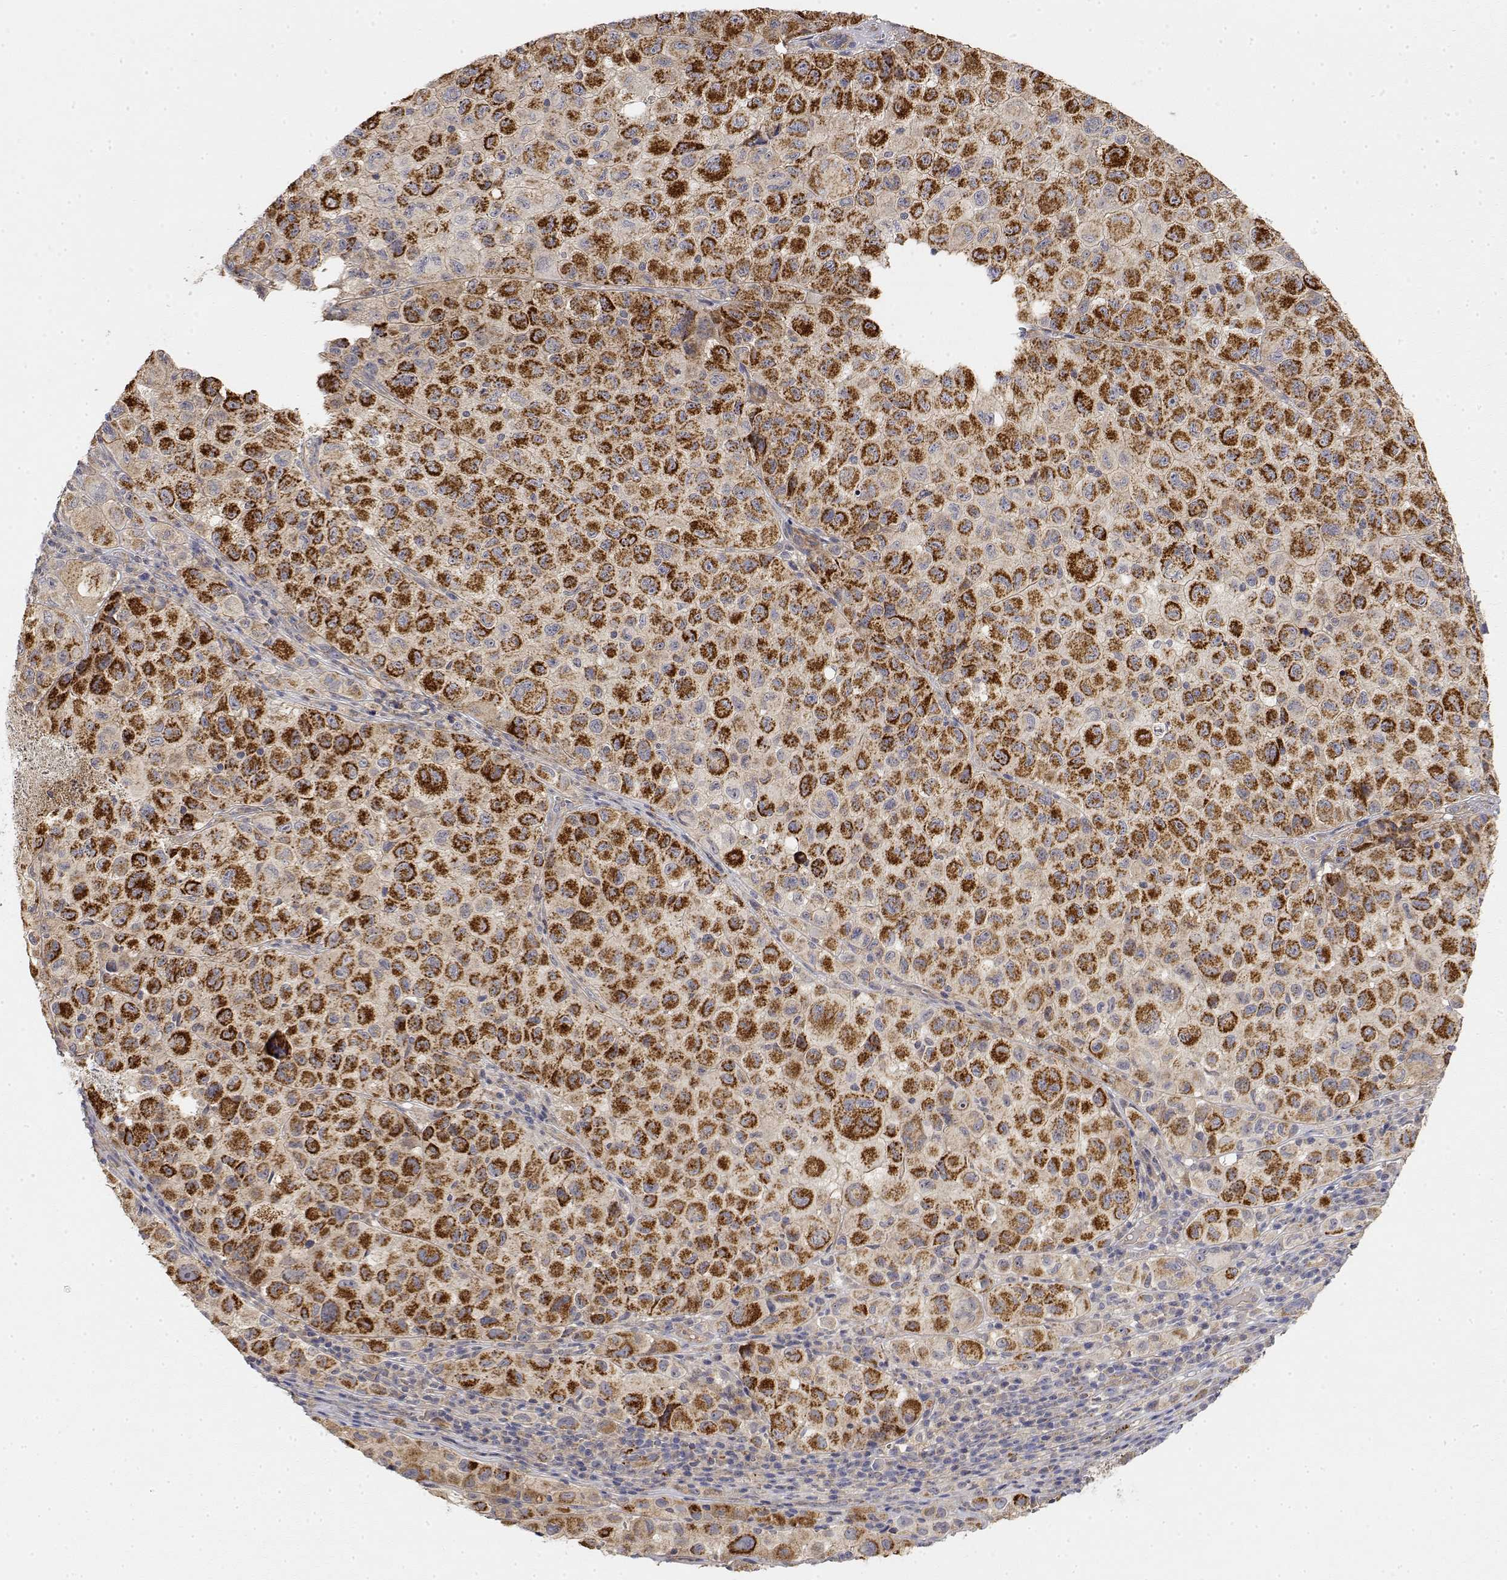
{"staining": {"intensity": "strong", "quantity": "25%-75%", "location": "cytoplasmic/membranous"}, "tissue": "melanoma", "cell_type": "Tumor cells", "image_type": "cancer", "snomed": [{"axis": "morphology", "description": "Malignant melanoma, NOS"}, {"axis": "topography", "description": "Skin"}], "caption": "The photomicrograph shows immunohistochemical staining of malignant melanoma. There is strong cytoplasmic/membranous staining is present in about 25%-75% of tumor cells.", "gene": "LONRF3", "patient": {"sex": "male", "age": 93}}